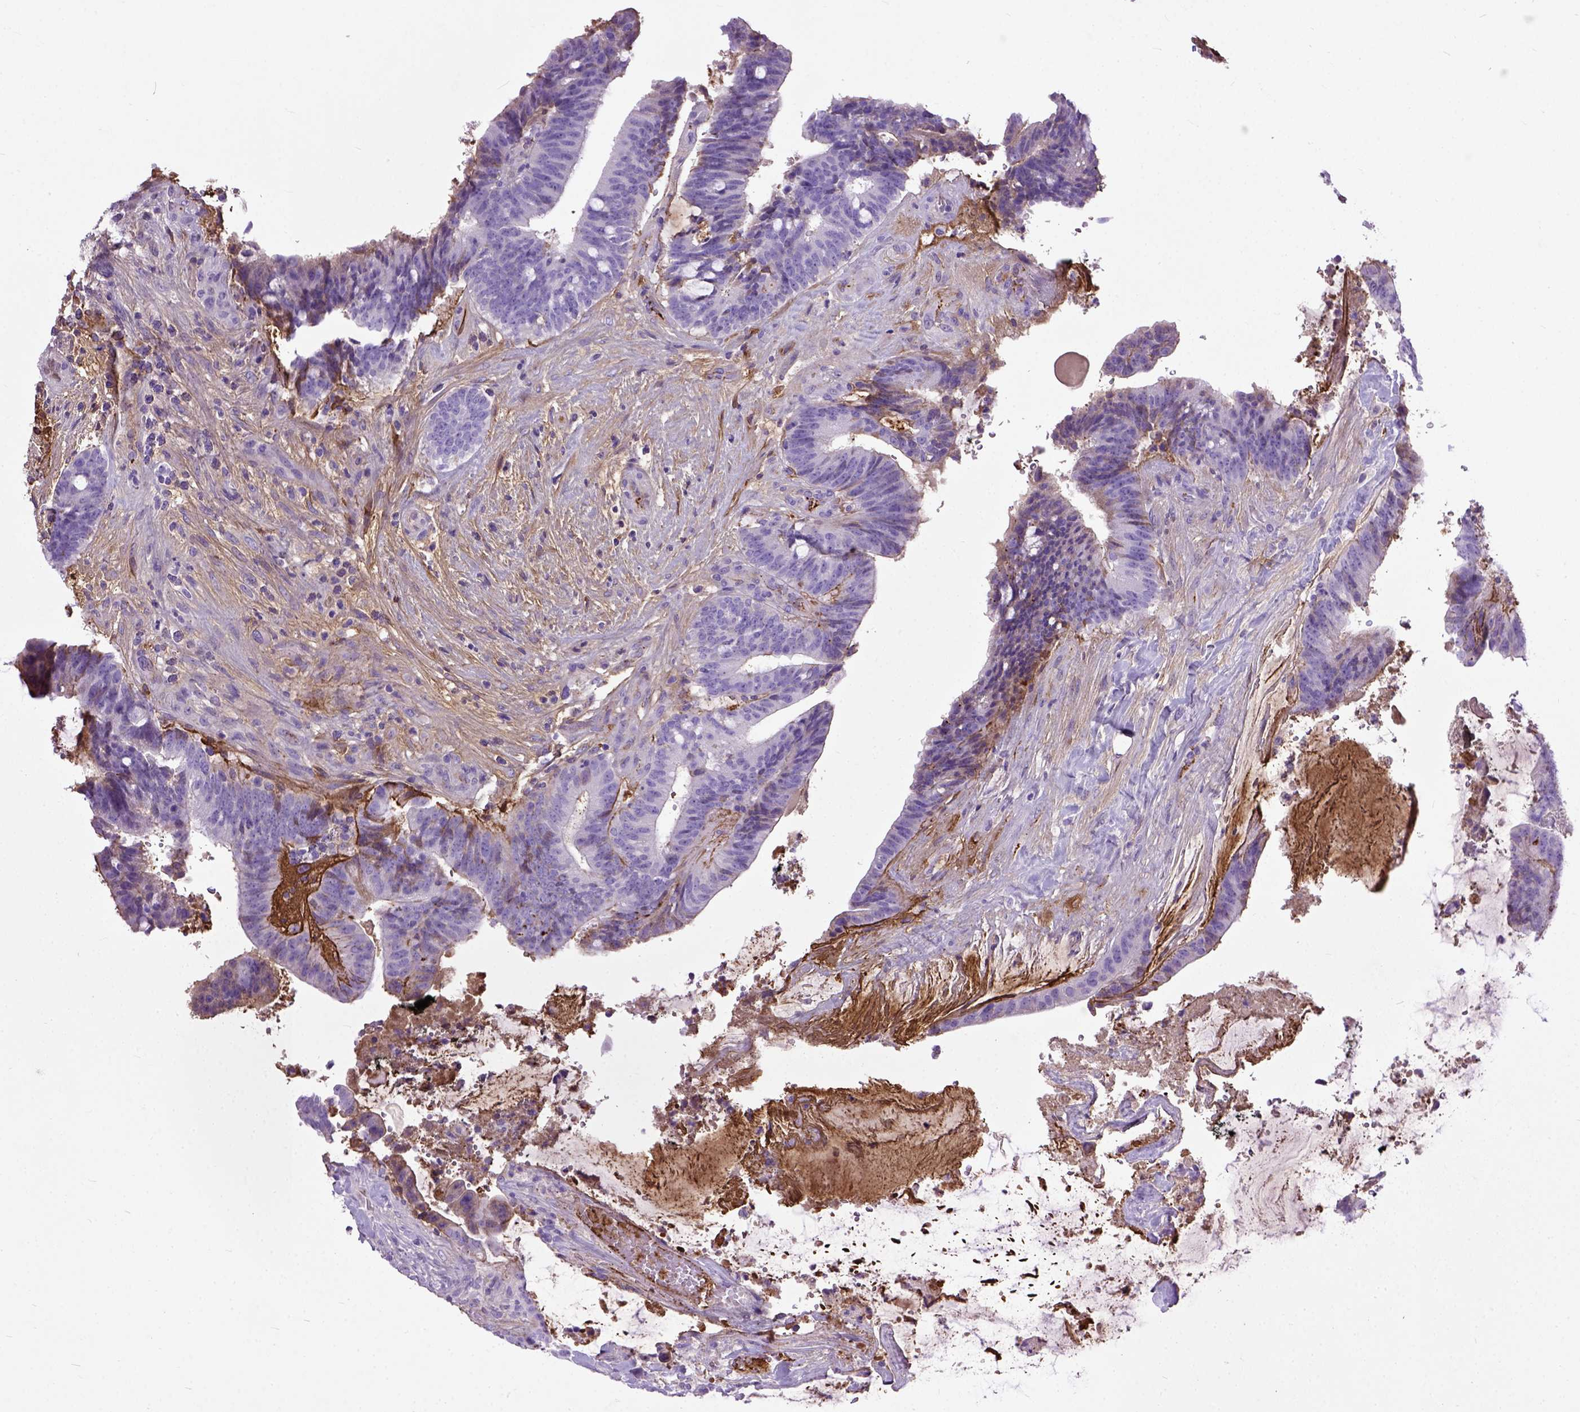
{"staining": {"intensity": "negative", "quantity": "none", "location": "none"}, "tissue": "colorectal cancer", "cell_type": "Tumor cells", "image_type": "cancer", "snomed": [{"axis": "morphology", "description": "Adenocarcinoma, NOS"}, {"axis": "topography", "description": "Colon"}], "caption": "Human colorectal cancer stained for a protein using immunohistochemistry (IHC) shows no positivity in tumor cells.", "gene": "ADAMTS8", "patient": {"sex": "female", "age": 43}}